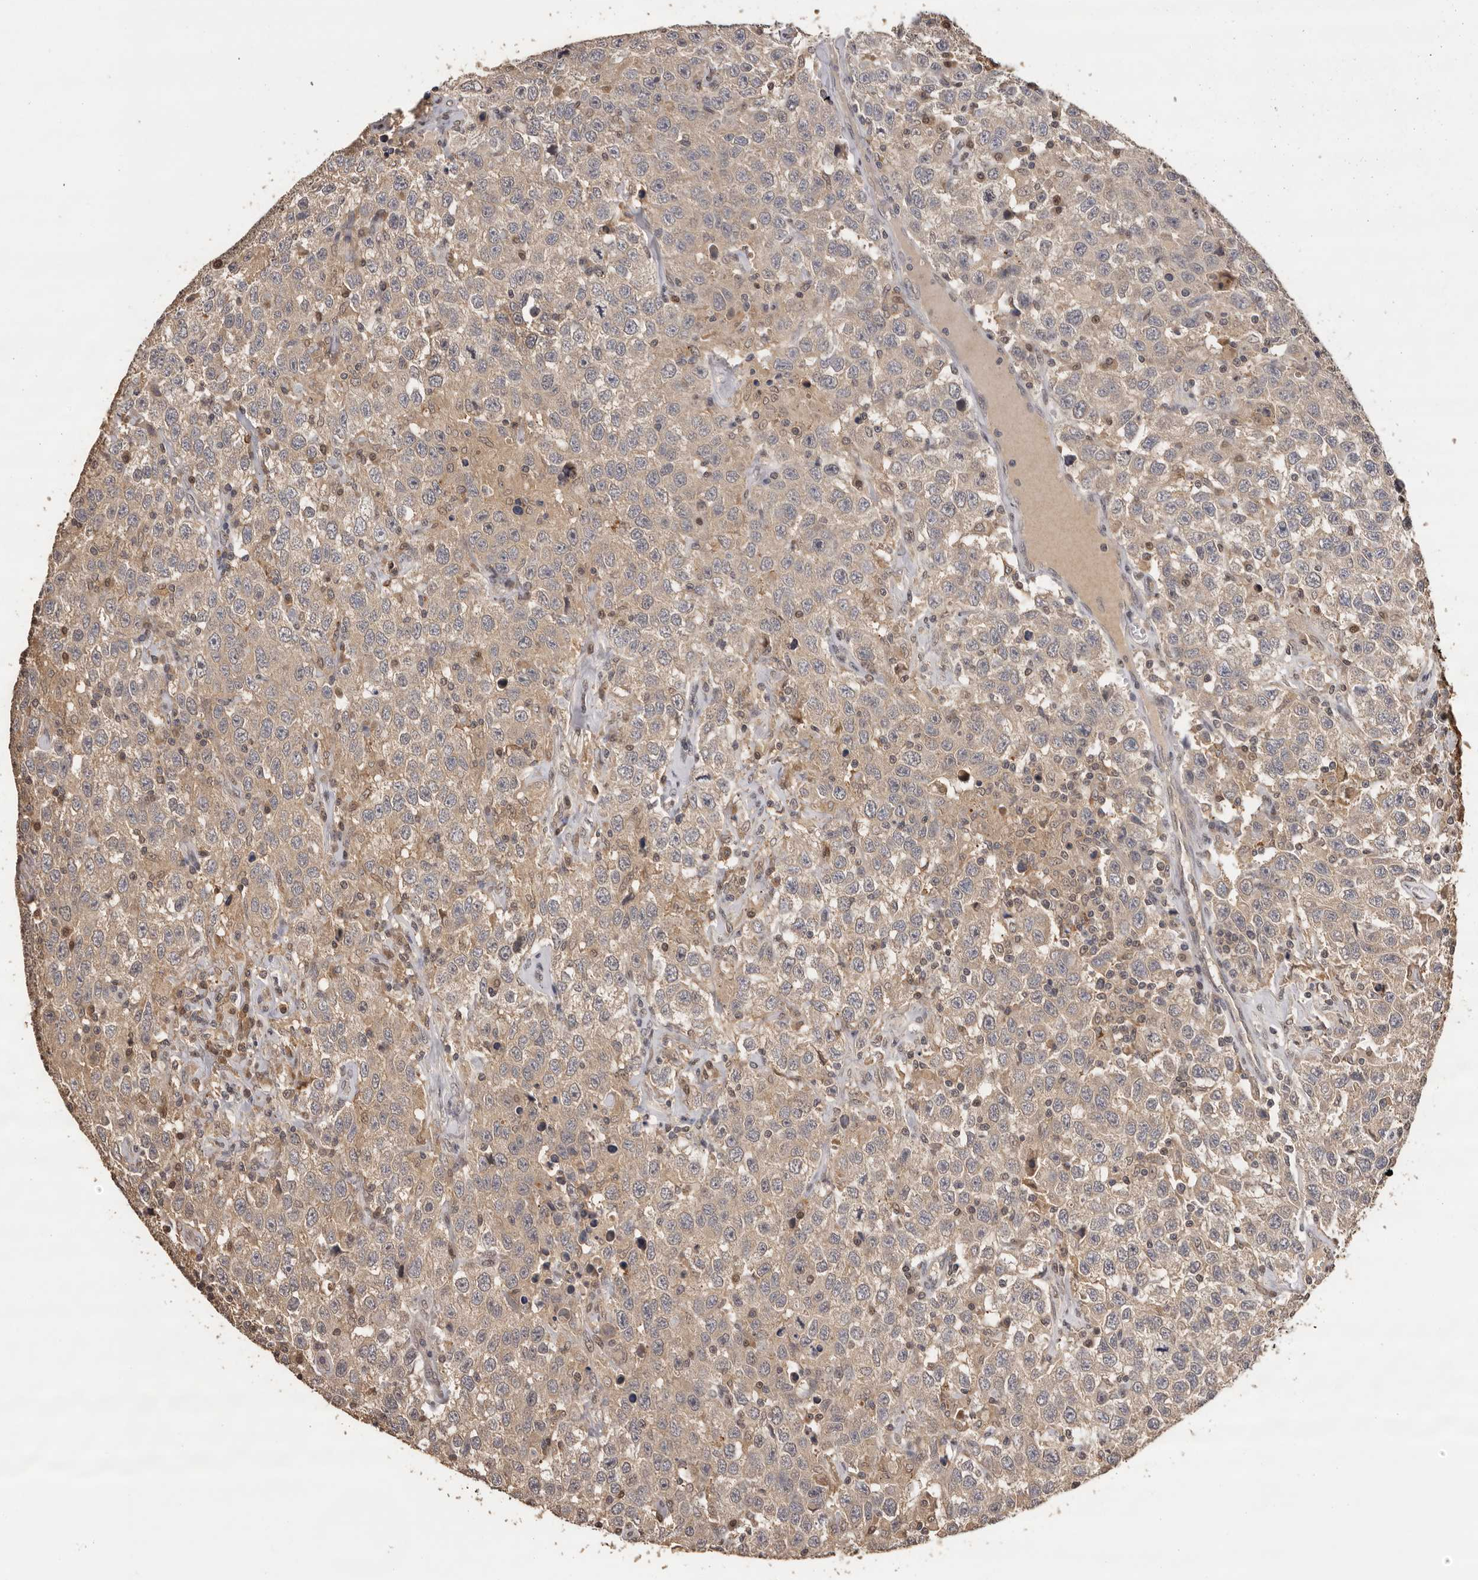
{"staining": {"intensity": "weak", "quantity": ">75%", "location": "cytoplasmic/membranous"}, "tissue": "testis cancer", "cell_type": "Tumor cells", "image_type": "cancer", "snomed": [{"axis": "morphology", "description": "Seminoma, NOS"}, {"axis": "topography", "description": "Testis"}], "caption": "Immunohistochemistry (IHC) of human seminoma (testis) shows low levels of weak cytoplasmic/membranous expression in approximately >75% of tumor cells.", "gene": "KIF2B", "patient": {"sex": "male", "age": 41}}